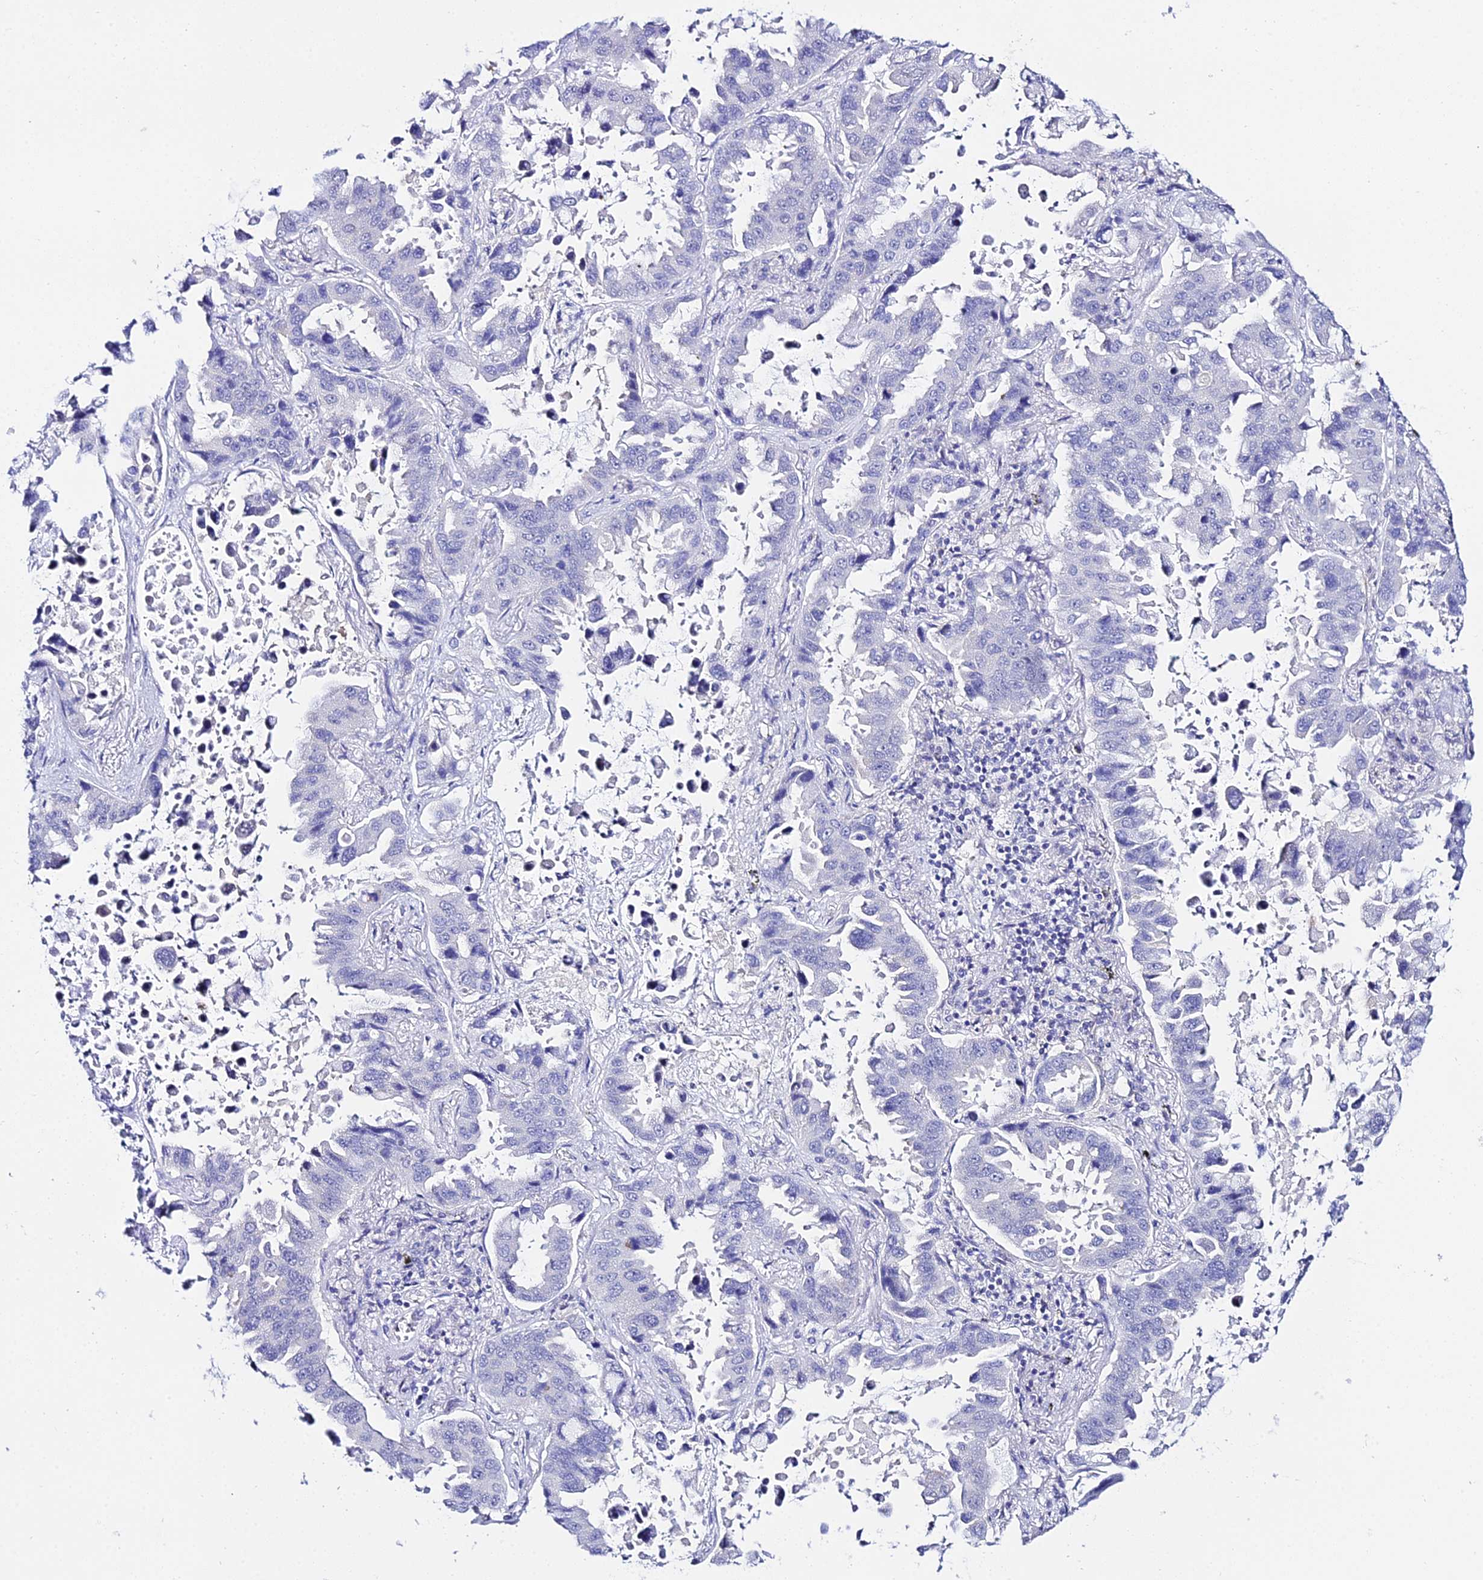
{"staining": {"intensity": "negative", "quantity": "none", "location": "none"}, "tissue": "lung cancer", "cell_type": "Tumor cells", "image_type": "cancer", "snomed": [{"axis": "morphology", "description": "Adenocarcinoma, NOS"}, {"axis": "topography", "description": "Lung"}], "caption": "Tumor cells are negative for protein expression in human adenocarcinoma (lung).", "gene": "ATG16L2", "patient": {"sex": "male", "age": 64}}